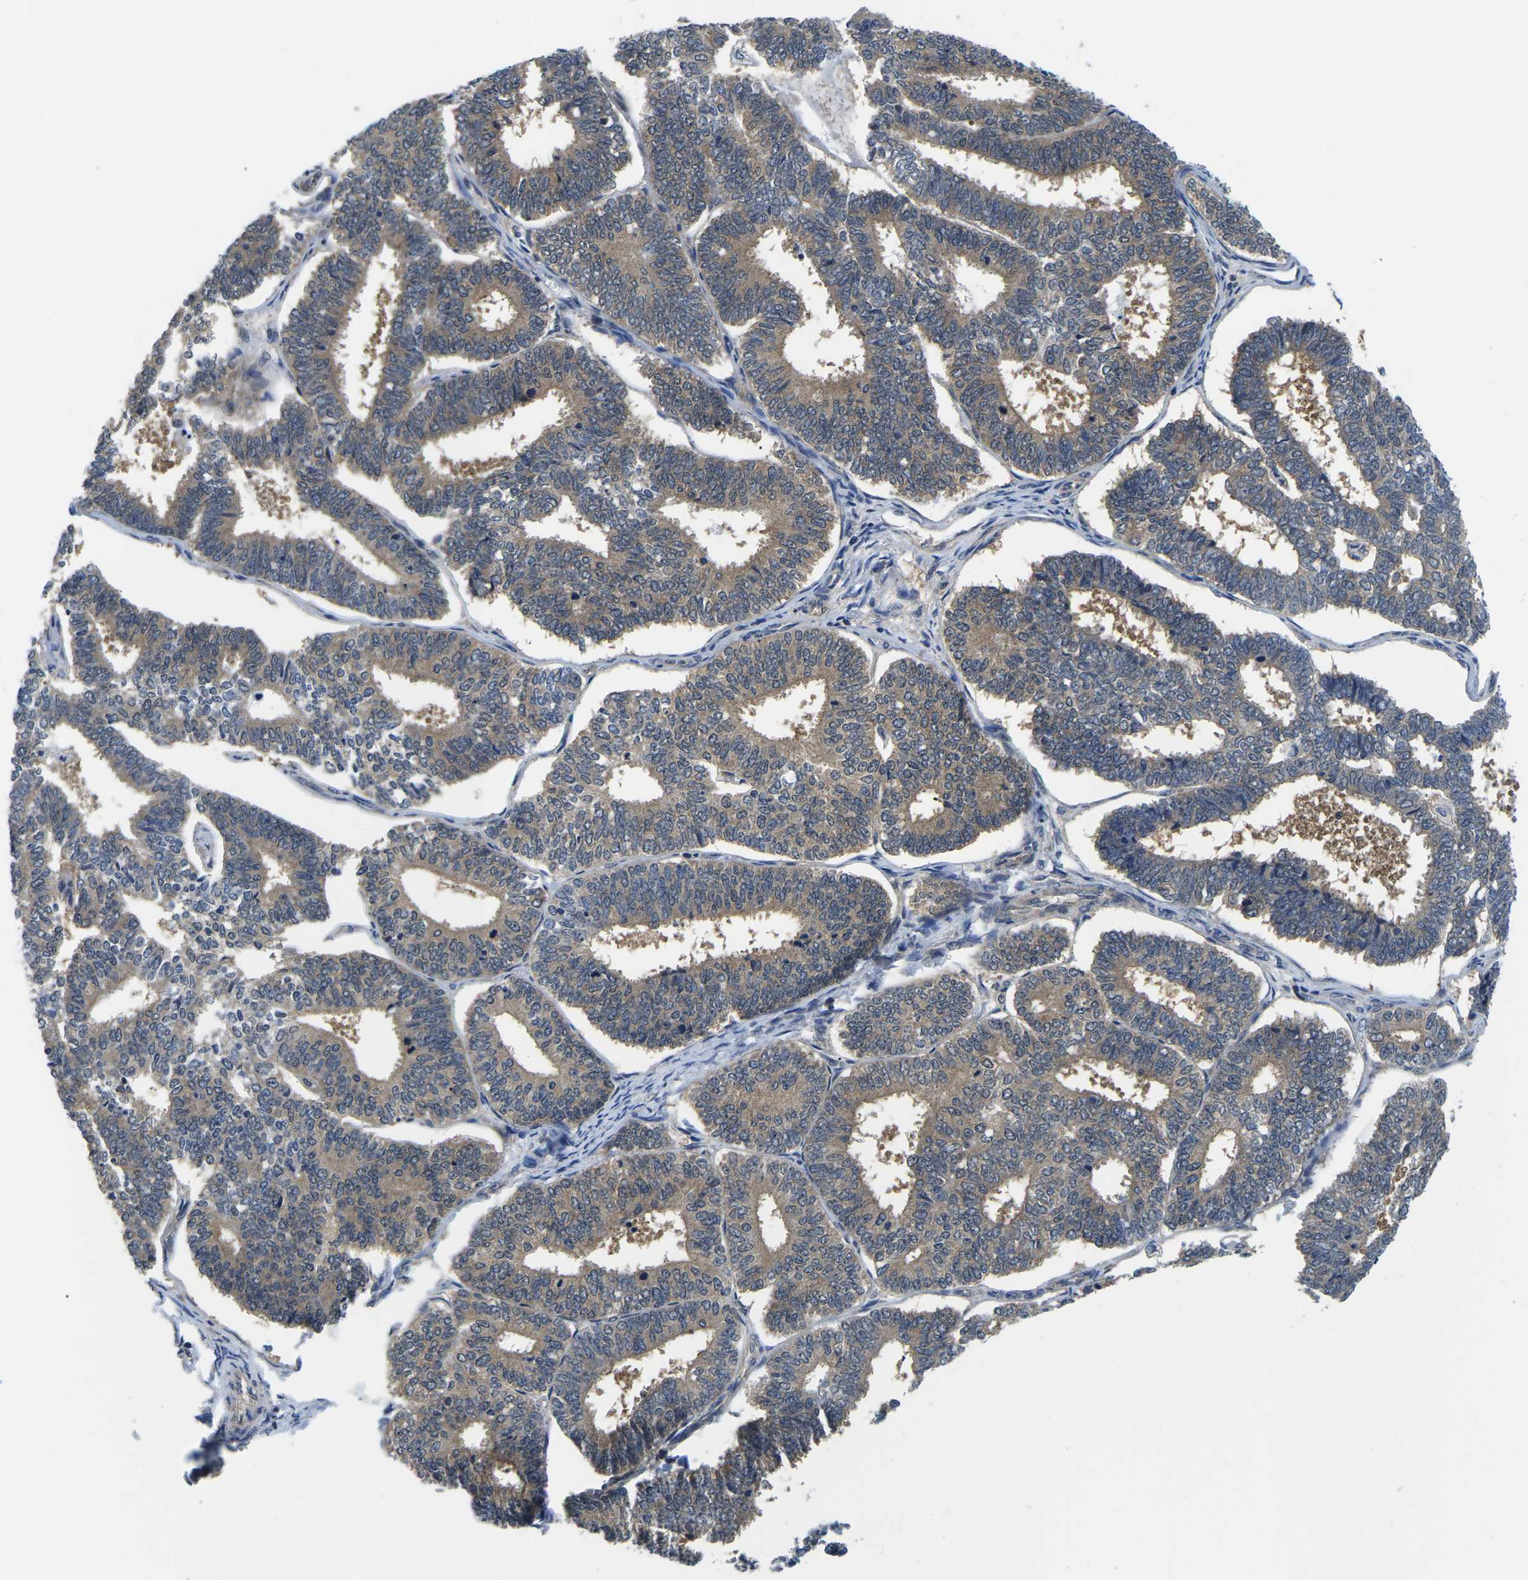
{"staining": {"intensity": "moderate", "quantity": ">75%", "location": "cytoplasmic/membranous"}, "tissue": "endometrial cancer", "cell_type": "Tumor cells", "image_type": "cancer", "snomed": [{"axis": "morphology", "description": "Adenocarcinoma, NOS"}, {"axis": "topography", "description": "Endometrium"}], "caption": "A histopathology image of human endometrial adenocarcinoma stained for a protein displays moderate cytoplasmic/membranous brown staining in tumor cells. (Stains: DAB (3,3'-diaminobenzidine) in brown, nuclei in blue, Microscopy: brightfield microscopy at high magnification).", "gene": "GSK3B", "patient": {"sex": "female", "age": 70}}